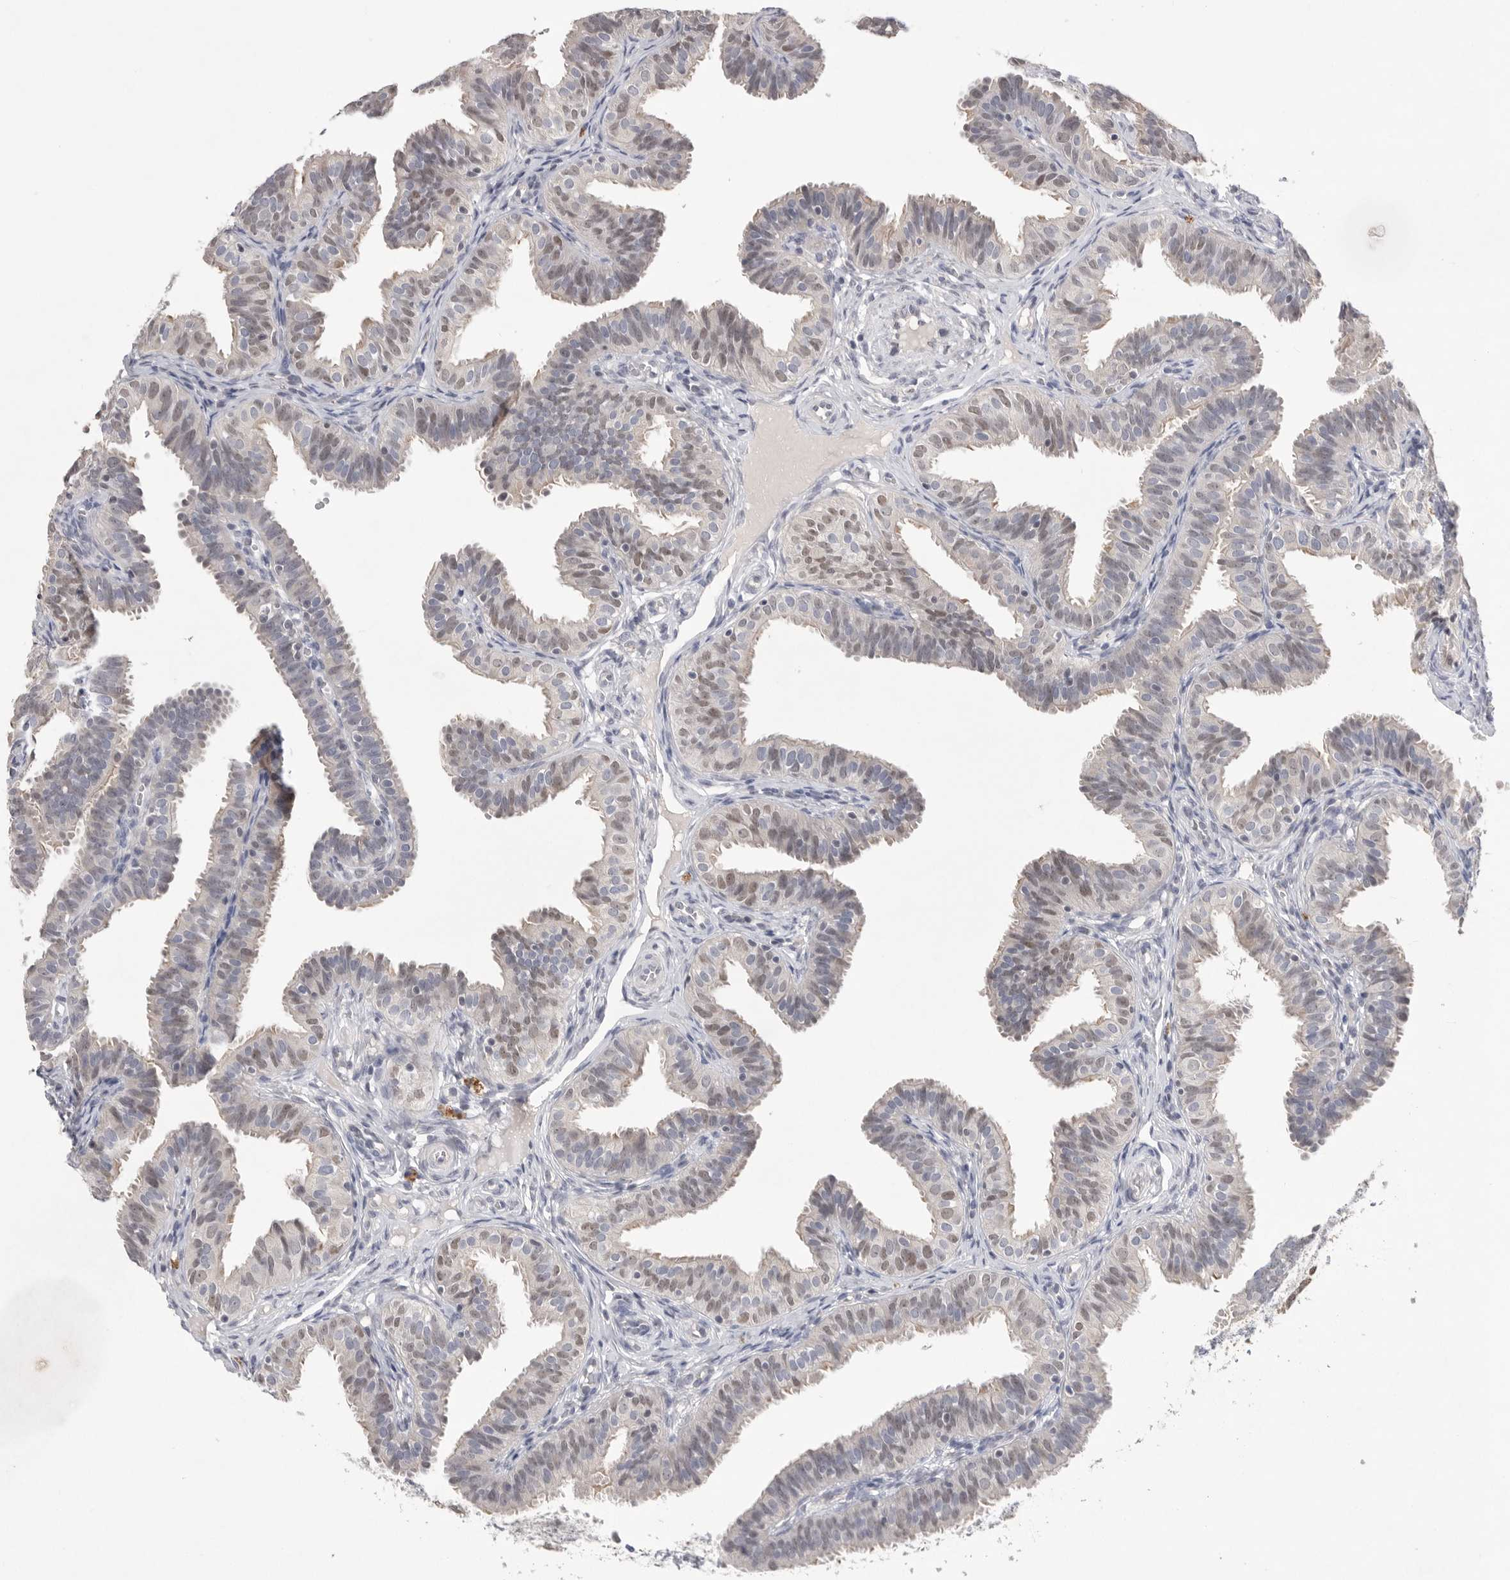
{"staining": {"intensity": "weak", "quantity": "25%-75%", "location": "nuclear"}, "tissue": "fallopian tube", "cell_type": "Glandular cells", "image_type": "normal", "snomed": [{"axis": "morphology", "description": "Normal tissue, NOS"}, {"axis": "topography", "description": "Fallopian tube"}], "caption": "Immunohistochemical staining of unremarkable fallopian tube shows low levels of weak nuclear expression in approximately 25%-75% of glandular cells. (brown staining indicates protein expression, while blue staining denotes nuclei).", "gene": "HUS1", "patient": {"sex": "female", "age": 35}}